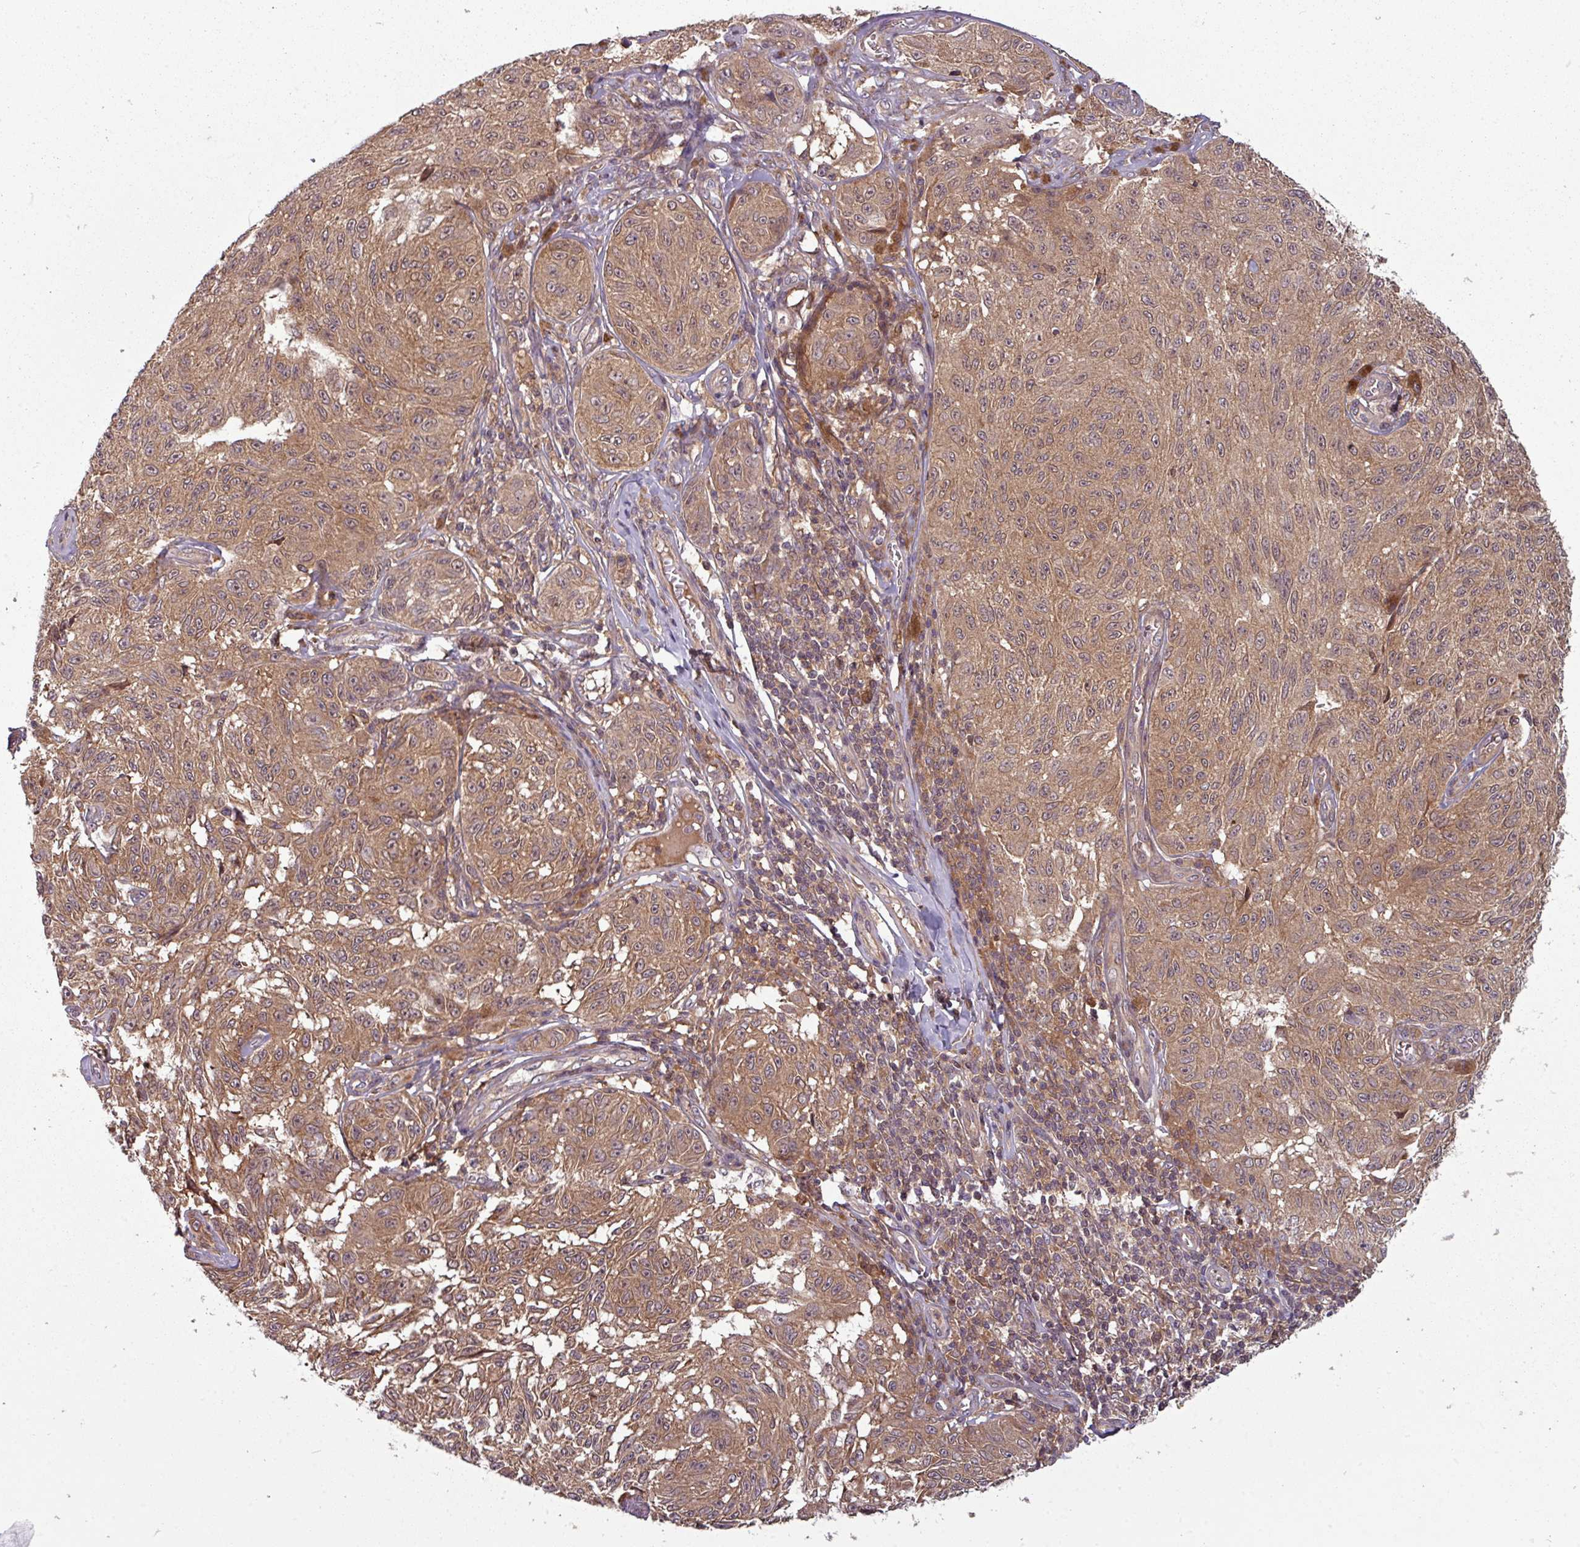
{"staining": {"intensity": "moderate", "quantity": ">75%", "location": "cytoplasmic/membranous"}, "tissue": "melanoma", "cell_type": "Tumor cells", "image_type": "cancer", "snomed": [{"axis": "morphology", "description": "Malignant melanoma, NOS"}, {"axis": "topography", "description": "Skin"}], "caption": "This image displays IHC staining of human melanoma, with medium moderate cytoplasmic/membranous staining in about >75% of tumor cells.", "gene": "GSKIP", "patient": {"sex": "male", "age": 68}}